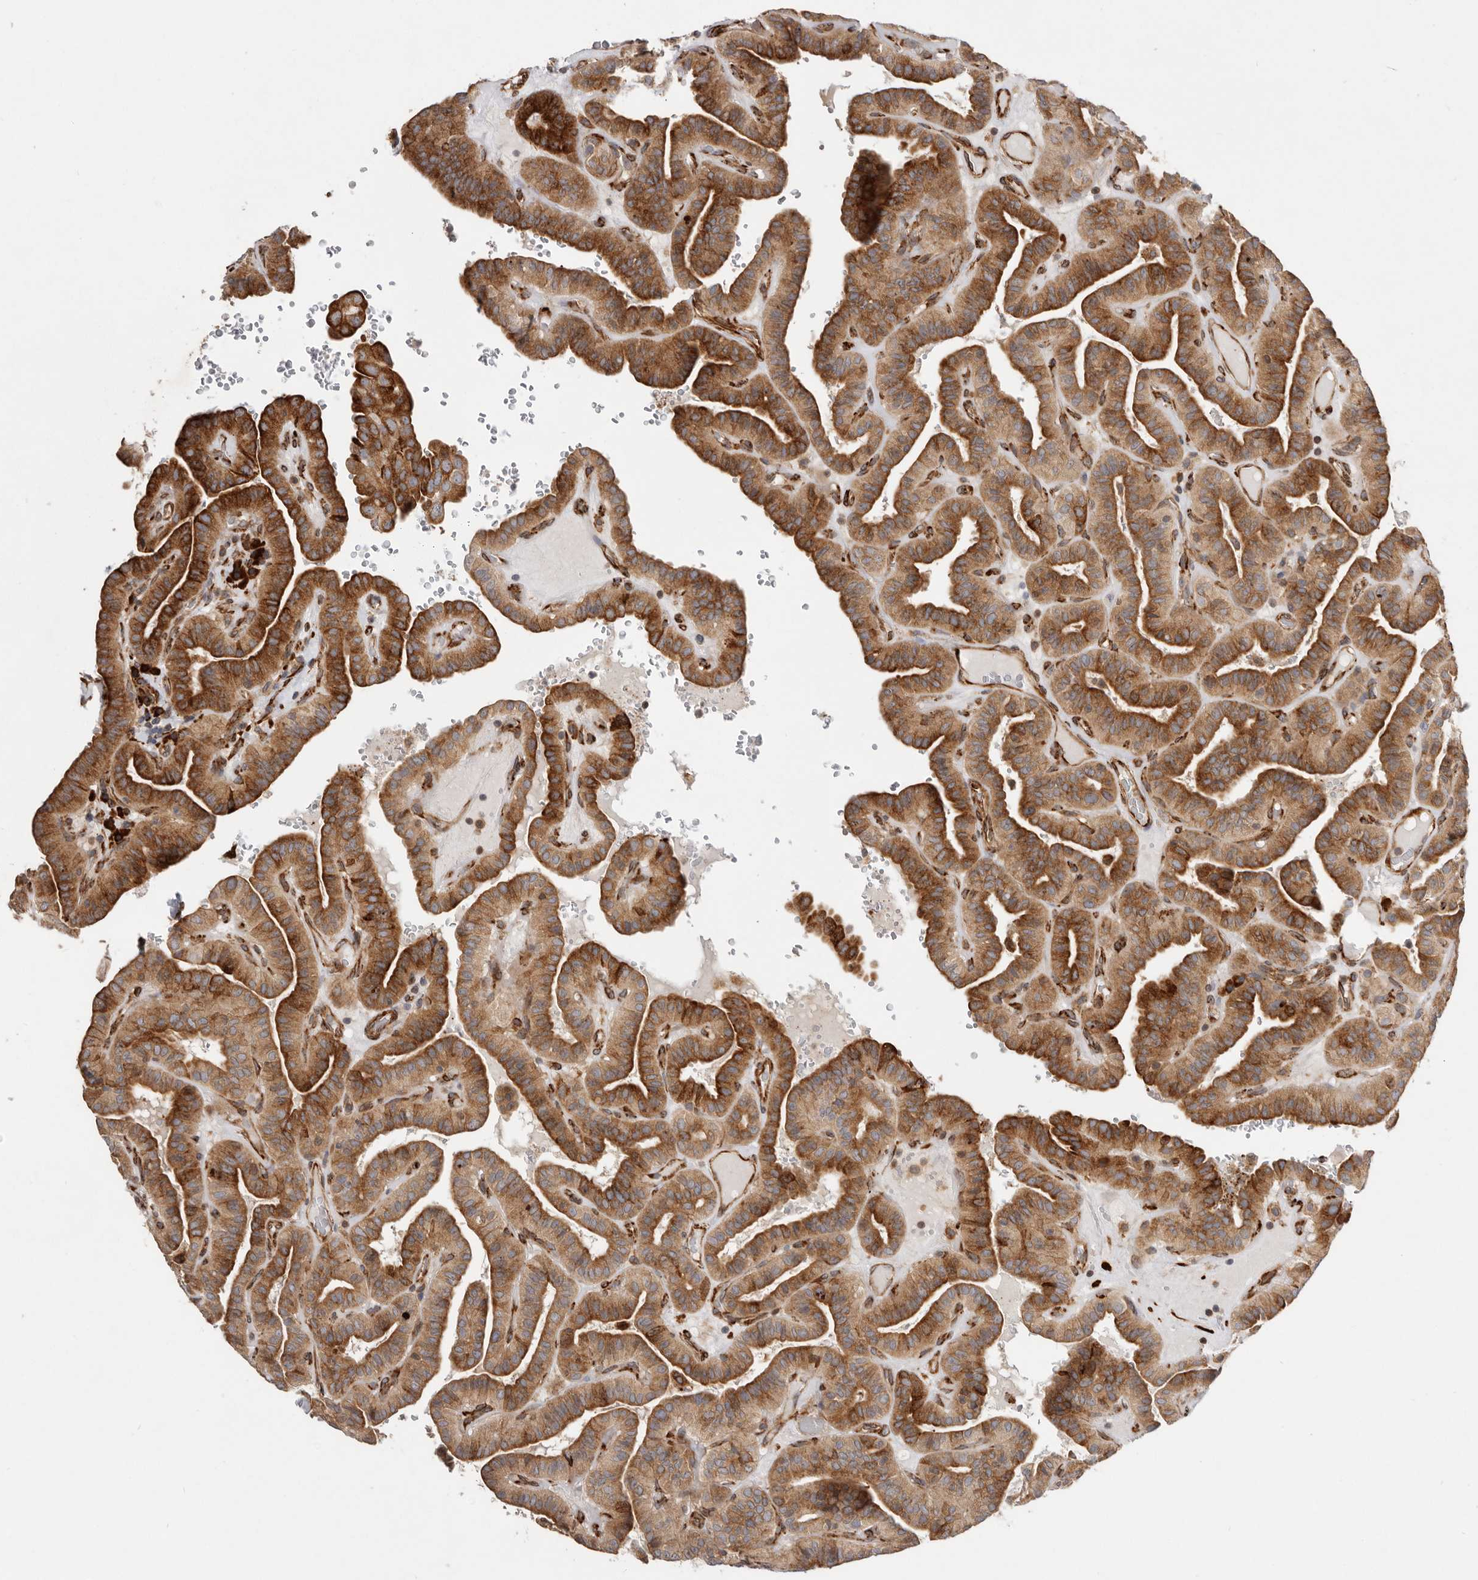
{"staining": {"intensity": "strong", "quantity": ">75%", "location": "cytoplasmic/membranous"}, "tissue": "thyroid cancer", "cell_type": "Tumor cells", "image_type": "cancer", "snomed": [{"axis": "morphology", "description": "Papillary adenocarcinoma, NOS"}, {"axis": "topography", "description": "Thyroid gland"}], "caption": "Protein staining exhibits strong cytoplasmic/membranous expression in about >75% of tumor cells in thyroid cancer.", "gene": "WDTC1", "patient": {"sex": "male", "age": 77}}